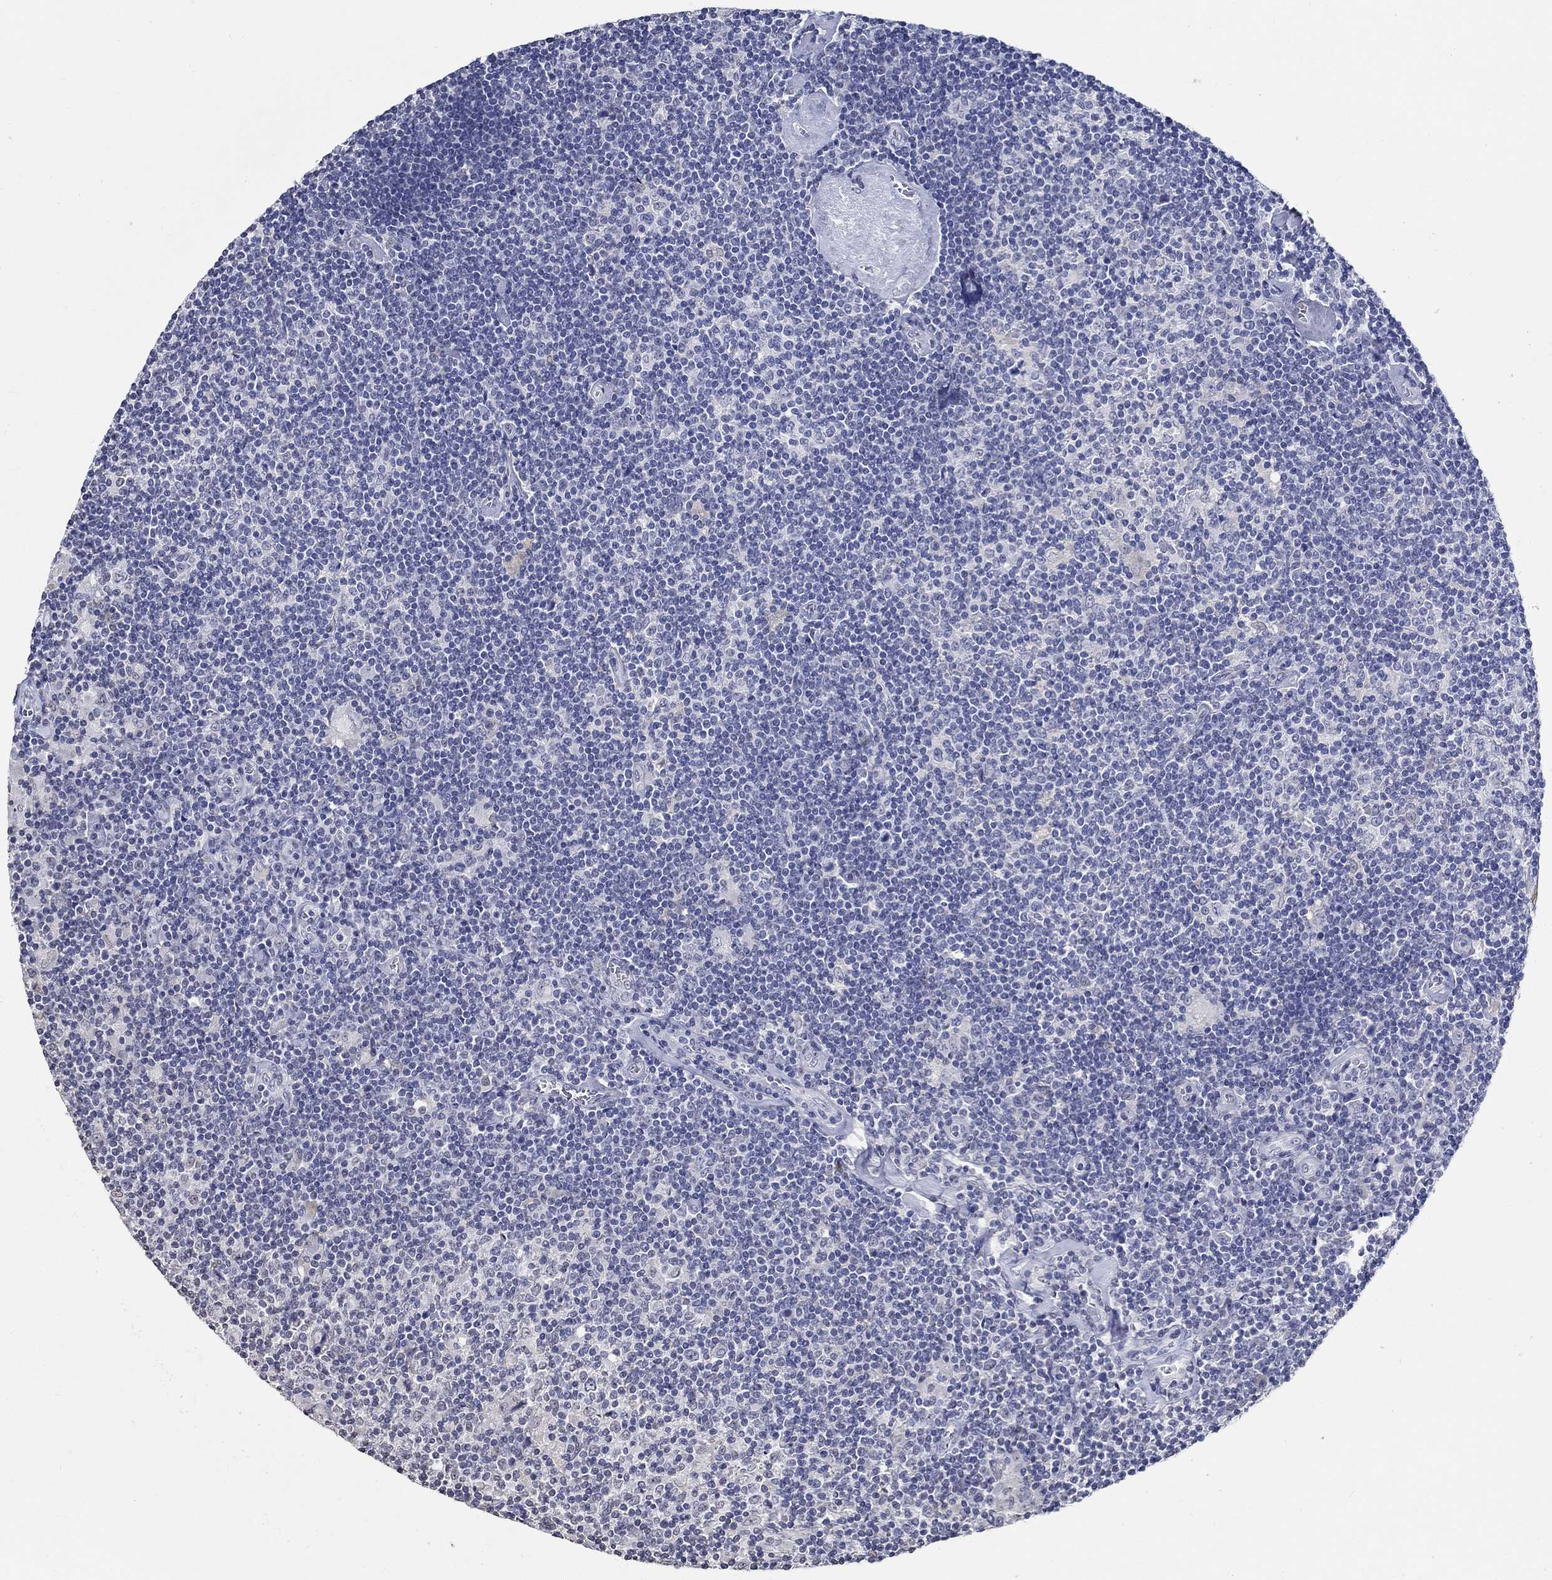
{"staining": {"intensity": "negative", "quantity": "none", "location": "none"}, "tissue": "lymphoma", "cell_type": "Tumor cells", "image_type": "cancer", "snomed": [{"axis": "morphology", "description": "Hodgkin's disease, NOS"}, {"axis": "topography", "description": "Lymph node"}], "caption": "Micrograph shows no significant protein expression in tumor cells of lymphoma.", "gene": "PDE1B", "patient": {"sex": "male", "age": 40}}